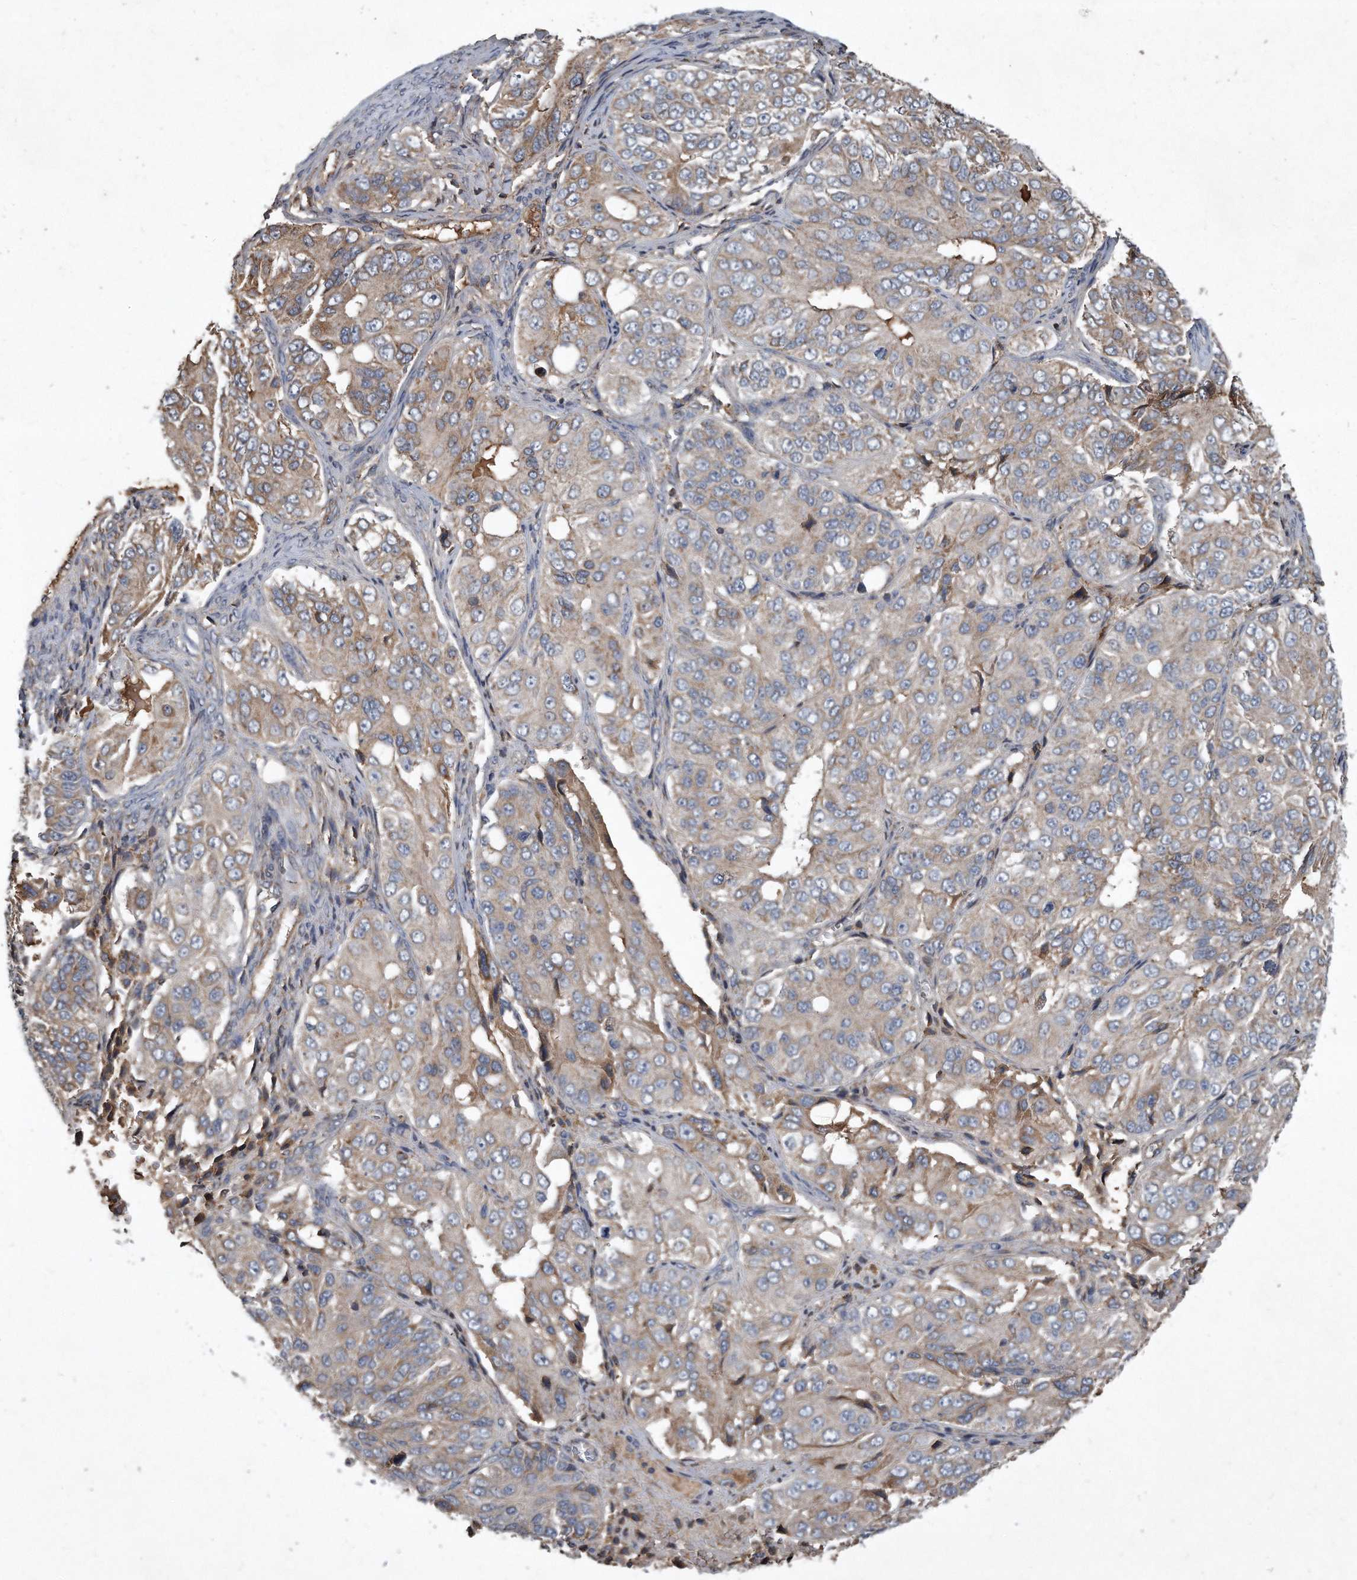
{"staining": {"intensity": "weak", "quantity": "<25%", "location": "cytoplasmic/membranous"}, "tissue": "ovarian cancer", "cell_type": "Tumor cells", "image_type": "cancer", "snomed": [{"axis": "morphology", "description": "Carcinoma, endometroid"}, {"axis": "topography", "description": "Ovary"}], "caption": "IHC micrograph of neoplastic tissue: endometroid carcinoma (ovarian) stained with DAB (3,3'-diaminobenzidine) demonstrates no significant protein staining in tumor cells. (Stains: DAB immunohistochemistry (IHC) with hematoxylin counter stain, Microscopy: brightfield microscopy at high magnification).", "gene": "SDHA", "patient": {"sex": "female", "age": 51}}